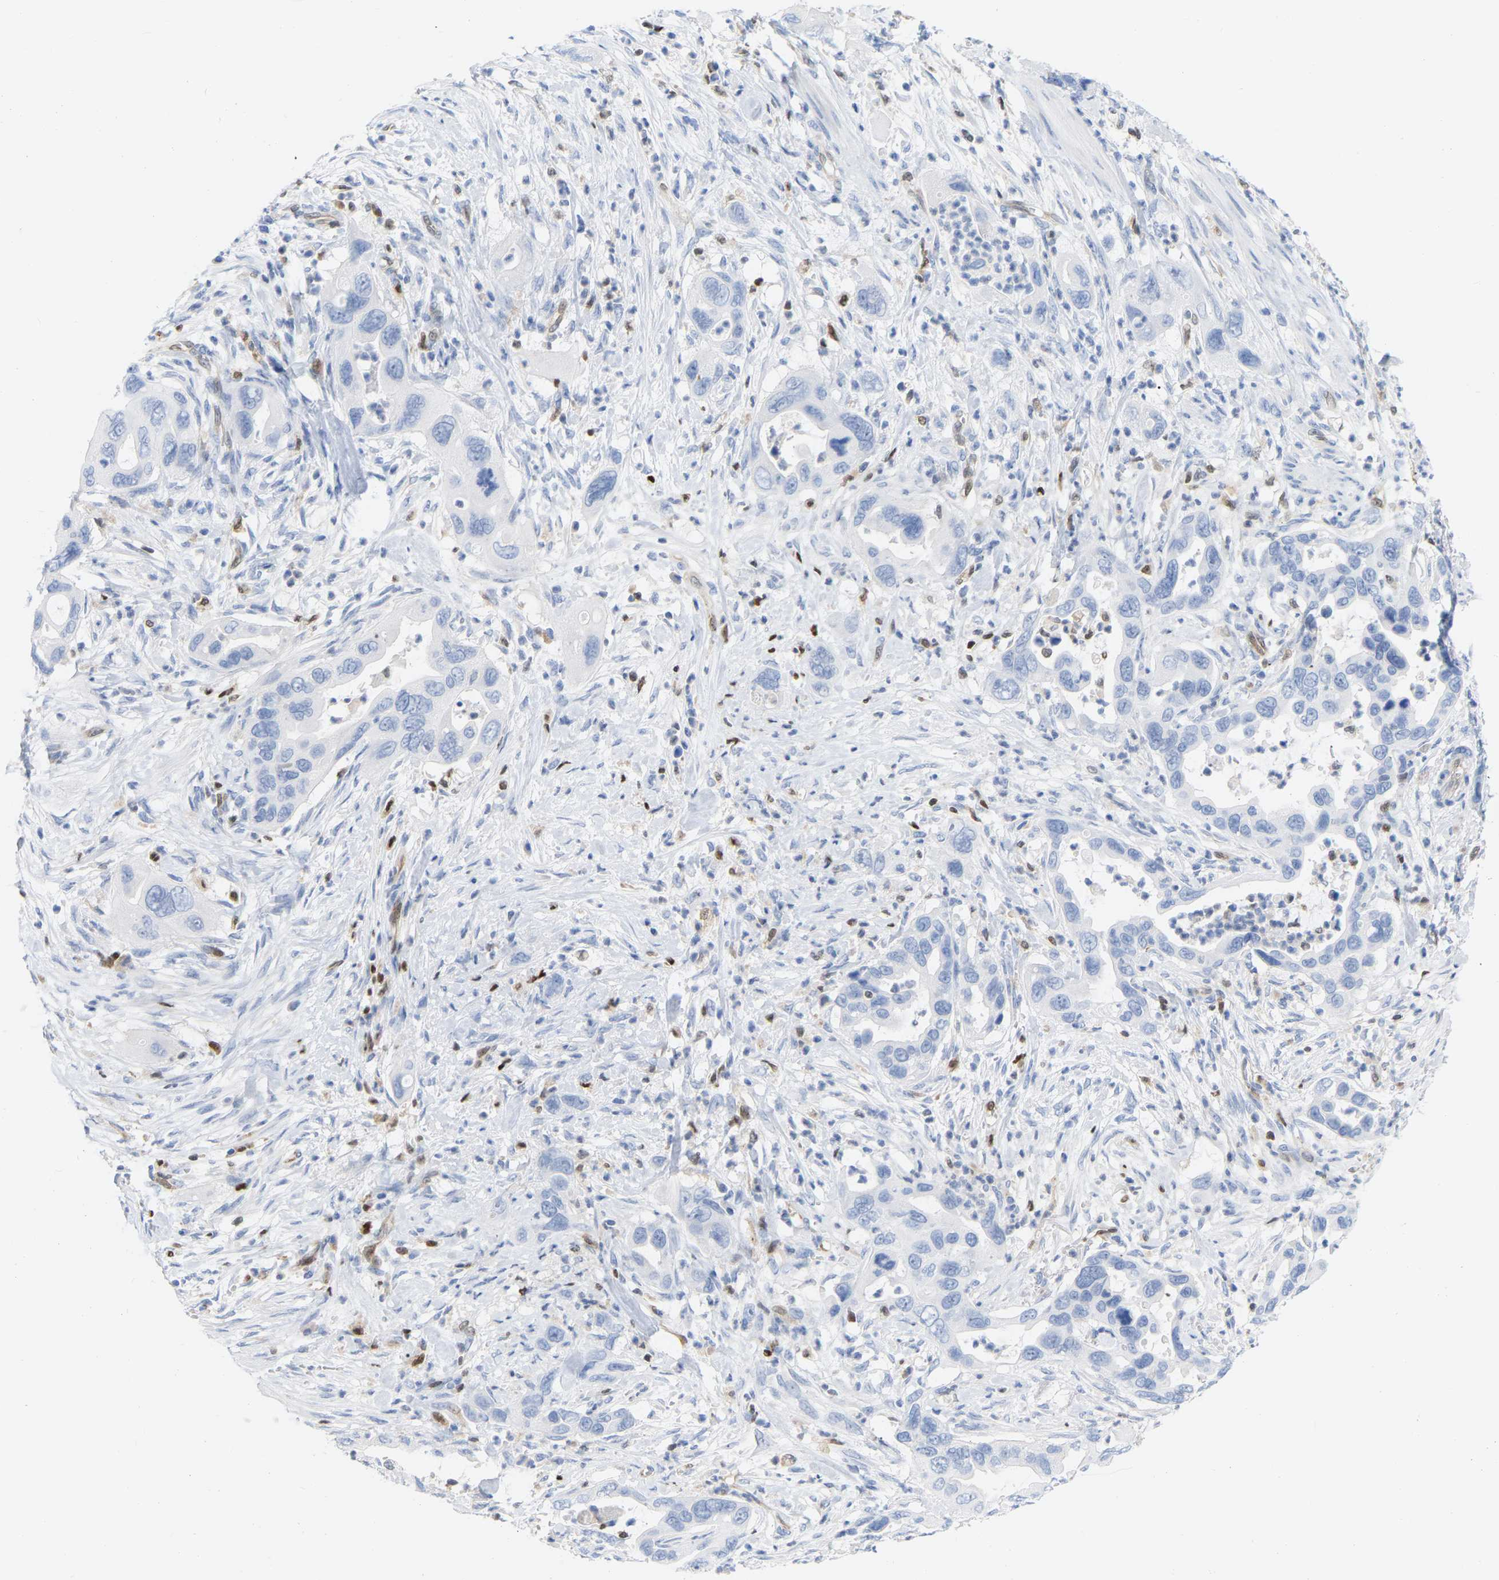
{"staining": {"intensity": "negative", "quantity": "none", "location": "none"}, "tissue": "pancreatic cancer", "cell_type": "Tumor cells", "image_type": "cancer", "snomed": [{"axis": "morphology", "description": "Adenocarcinoma, NOS"}, {"axis": "topography", "description": "Pancreas"}], "caption": "Tumor cells show no significant positivity in pancreatic cancer.", "gene": "GIMAP4", "patient": {"sex": "female", "age": 70}}